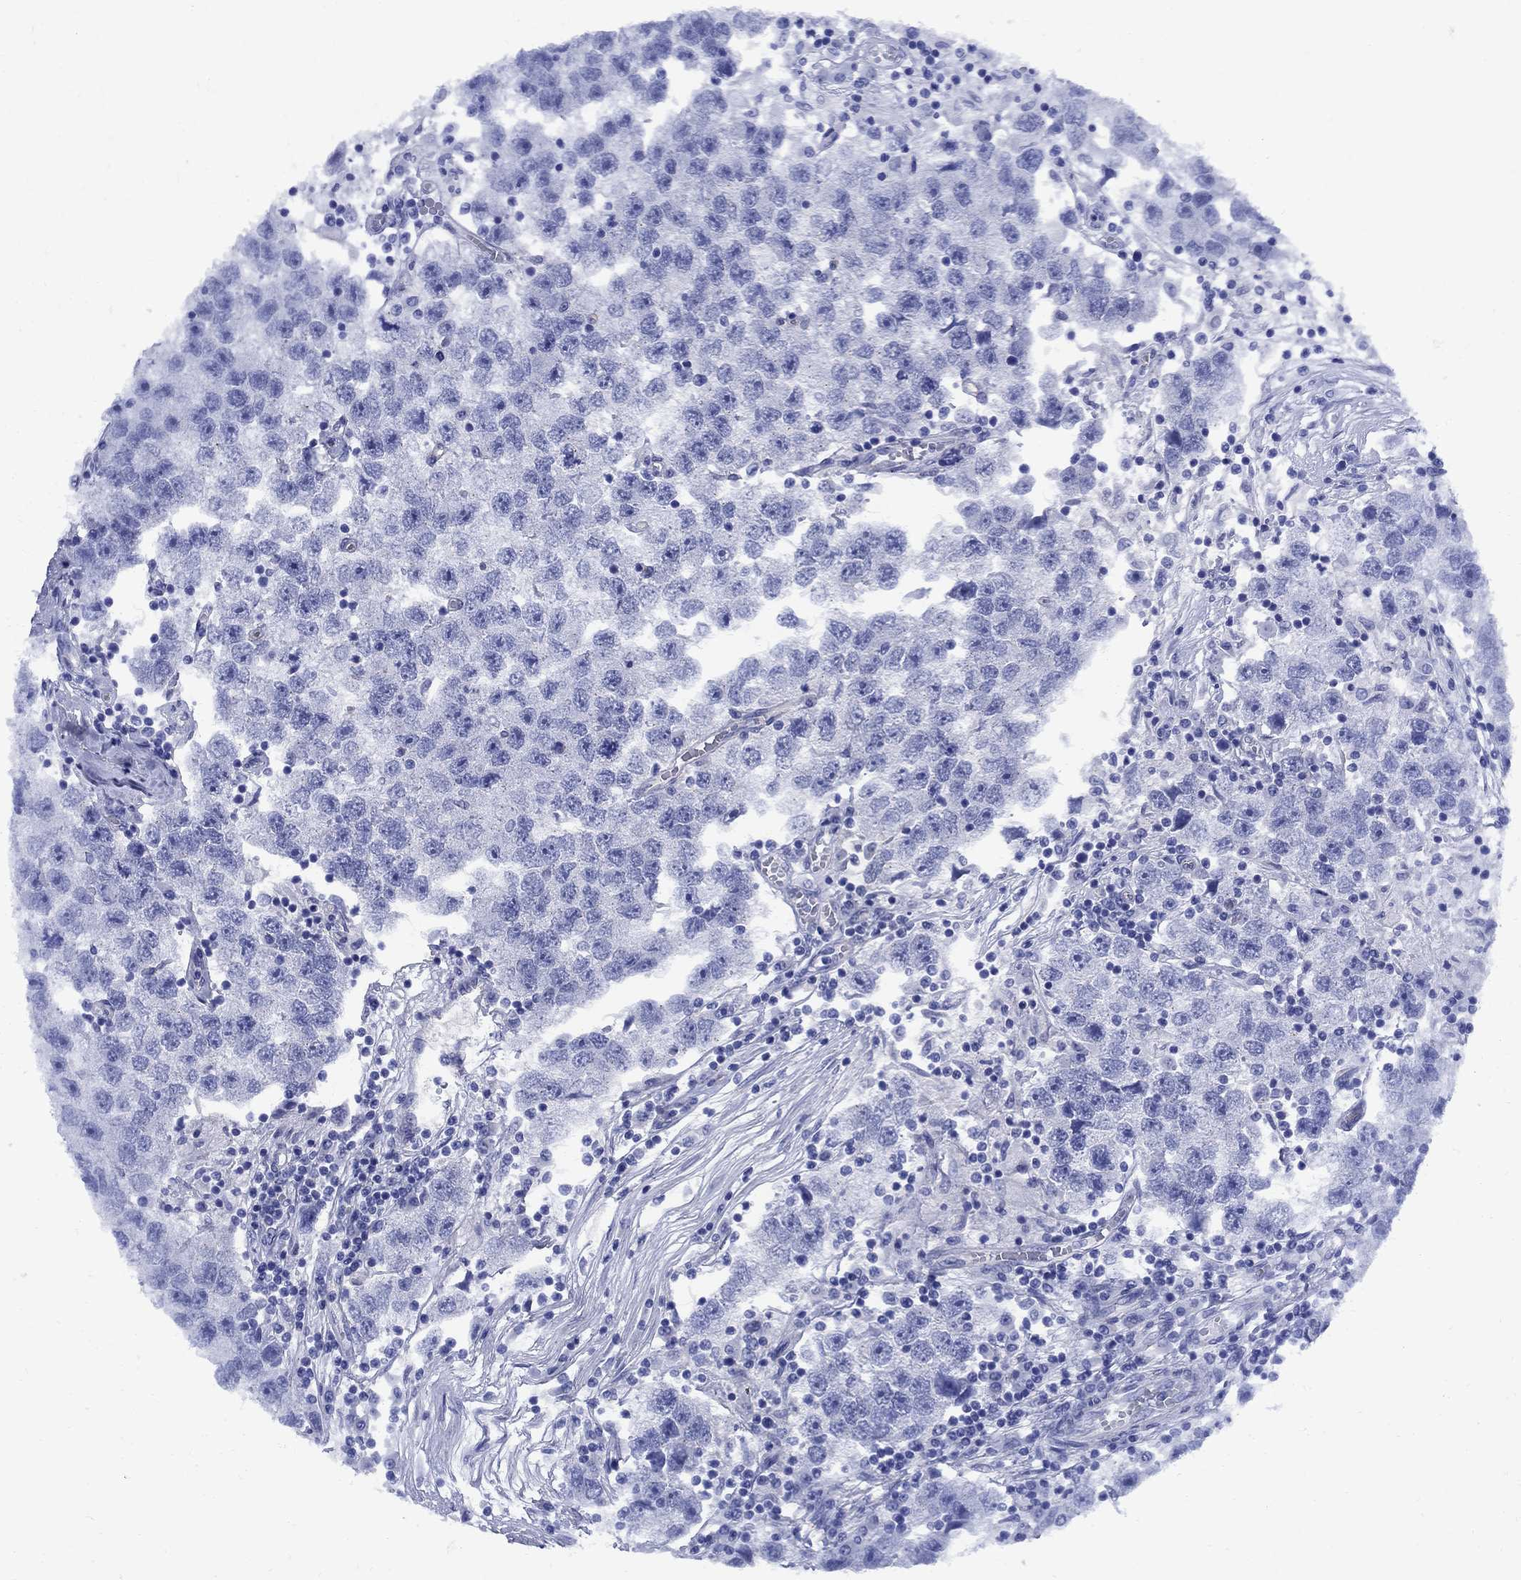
{"staining": {"intensity": "negative", "quantity": "none", "location": "none"}, "tissue": "testis cancer", "cell_type": "Tumor cells", "image_type": "cancer", "snomed": [{"axis": "morphology", "description": "Seminoma, NOS"}, {"axis": "topography", "description": "Testis"}], "caption": "Tumor cells are negative for brown protein staining in testis cancer.", "gene": "SMCP", "patient": {"sex": "male", "age": 26}}